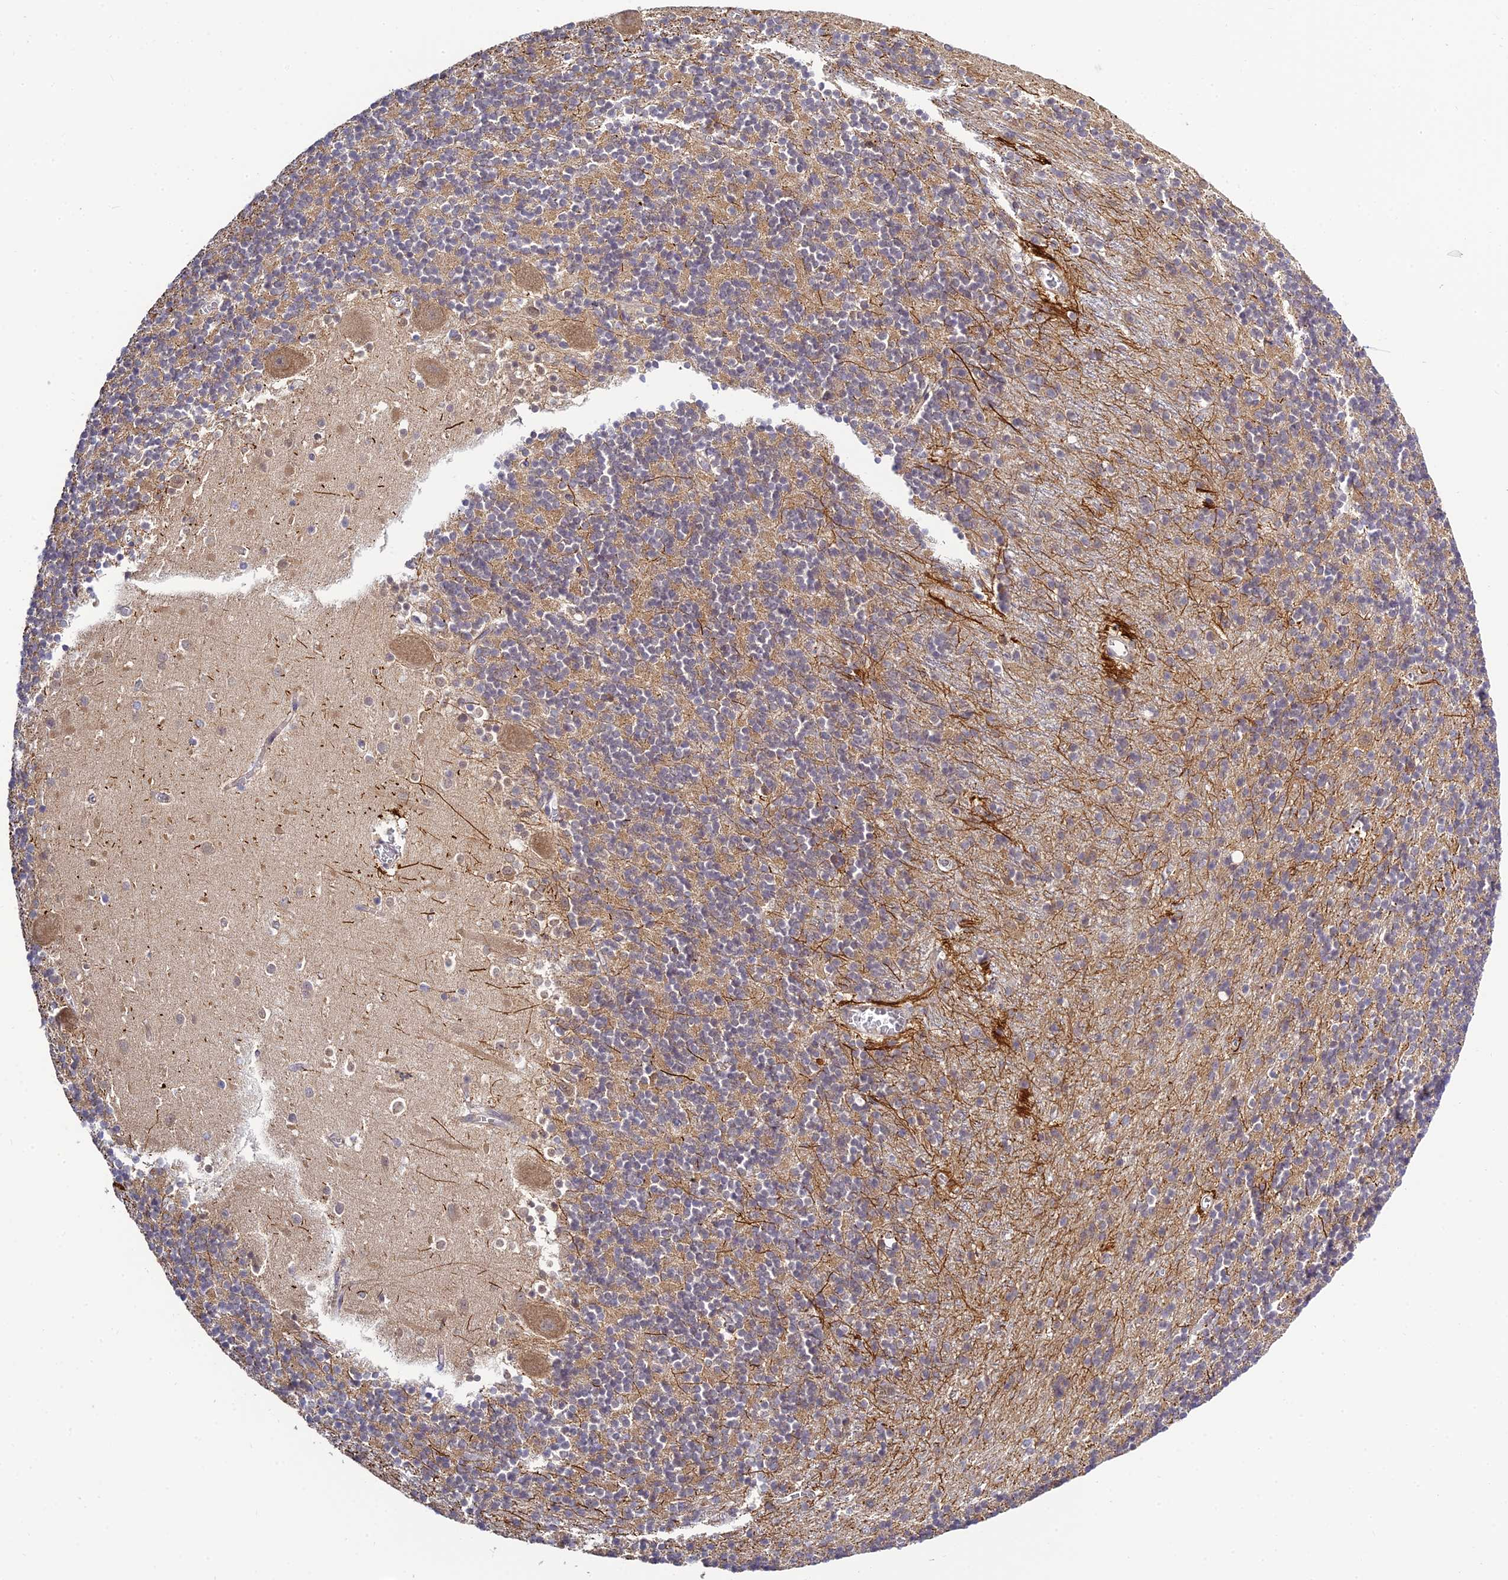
{"staining": {"intensity": "moderate", "quantity": ">75%", "location": "cytoplasmic/membranous"}, "tissue": "cerebellum", "cell_type": "Cells in granular layer", "image_type": "normal", "snomed": [{"axis": "morphology", "description": "Normal tissue, NOS"}, {"axis": "topography", "description": "Cerebellum"}], "caption": "Moderate cytoplasmic/membranous expression for a protein is appreciated in about >75% of cells in granular layer of normal cerebellum using IHC.", "gene": "SKIC8", "patient": {"sex": "male", "age": 54}}